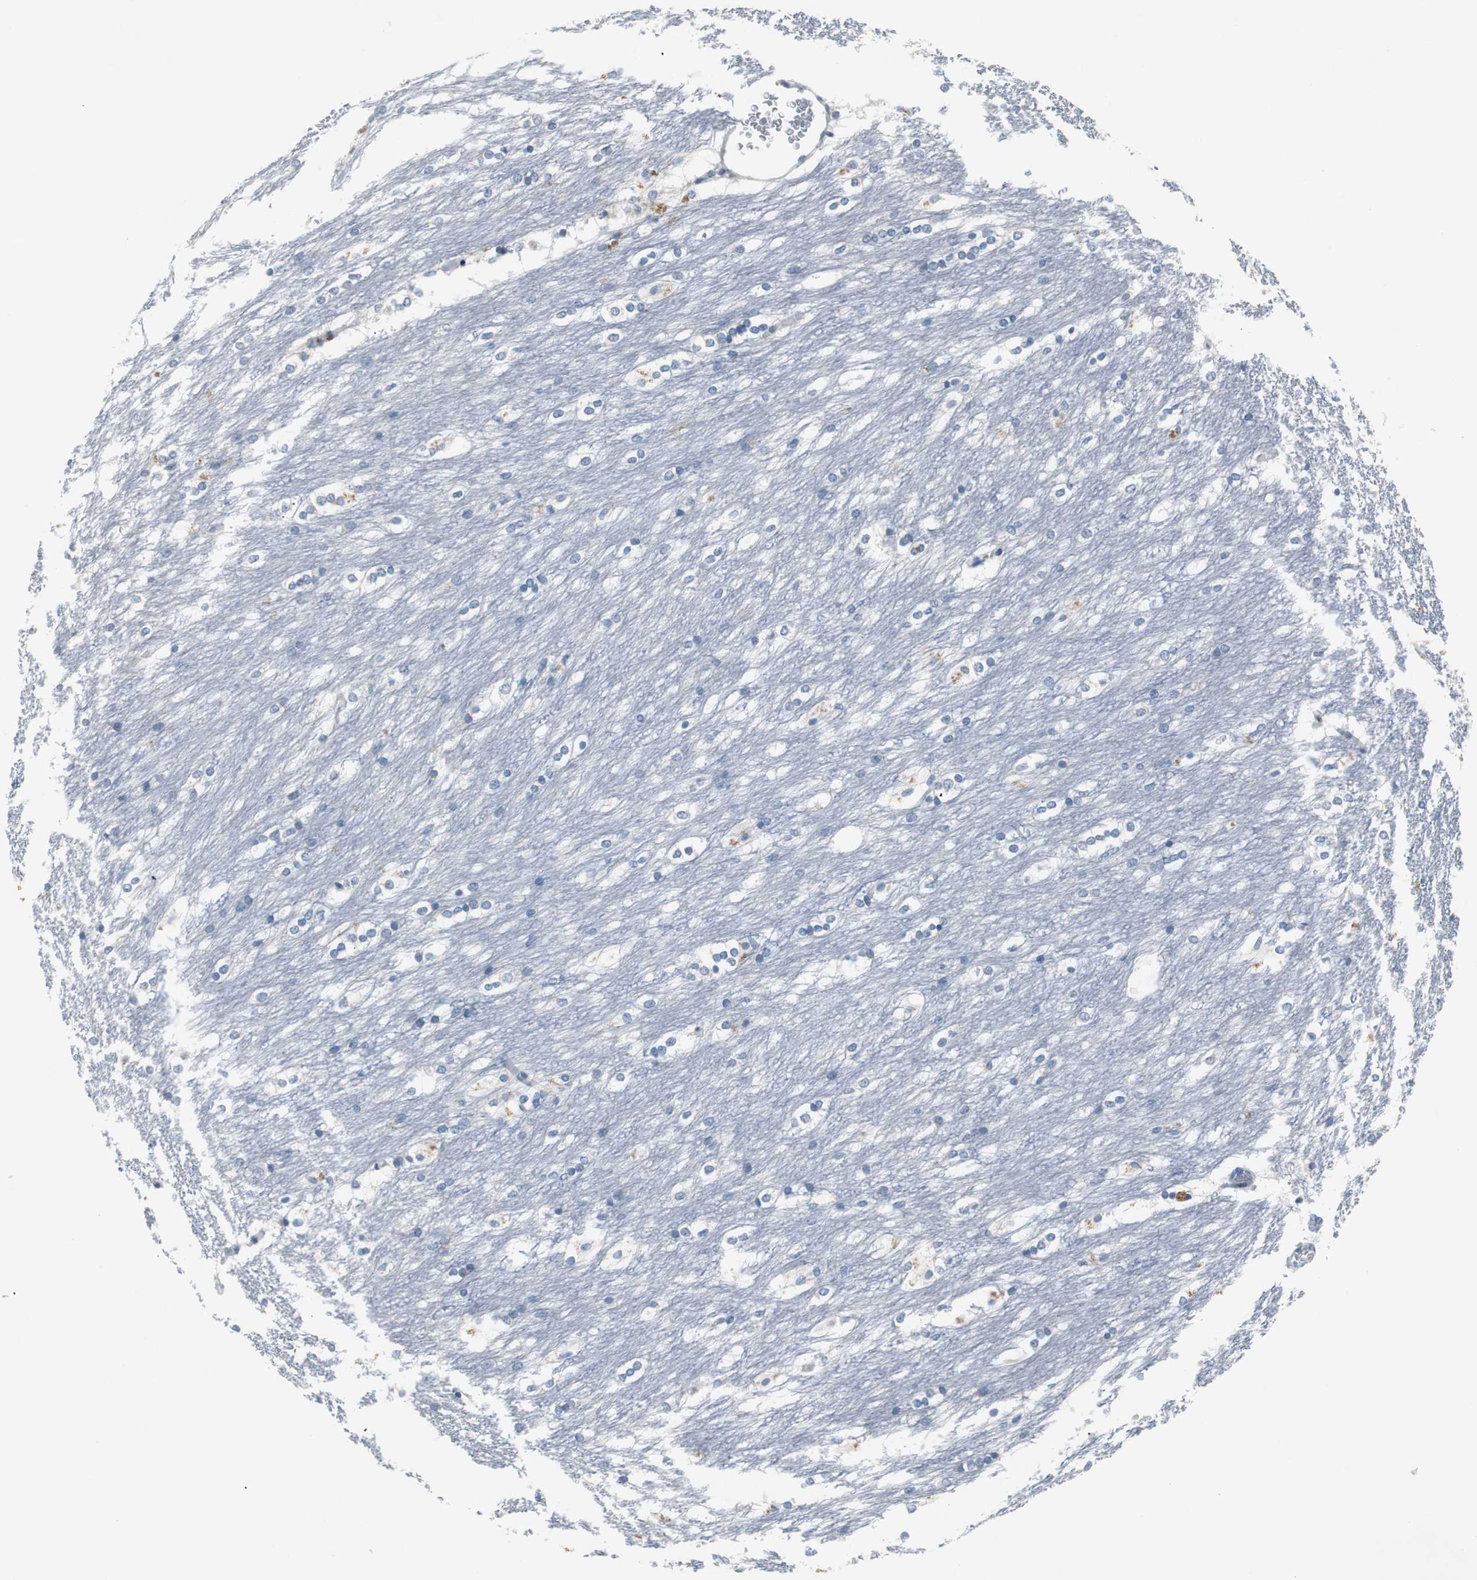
{"staining": {"intensity": "moderate", "quantity": "<25%", "location": "cytoplasmic/membranous"}, "tissue": "caudate", "cell_type": "Glial cells", "image_type": "normal", "snomed": [{"axis": "morphology", "description": "Normal tissue, NOS"}, {"axis": "topography", "description": "Lateral ventricle wall"}], "caption": "Moderate cytoplasmic/membranous positivity is present in about <25% of glial cells in benign caudate. The staining was performed using DAB, with brown indicating positive protein expression. Nuclei are stained blue with hematoxylin.", "gene": "LRP2", "patient": {"sex": "female", "age": 19}}